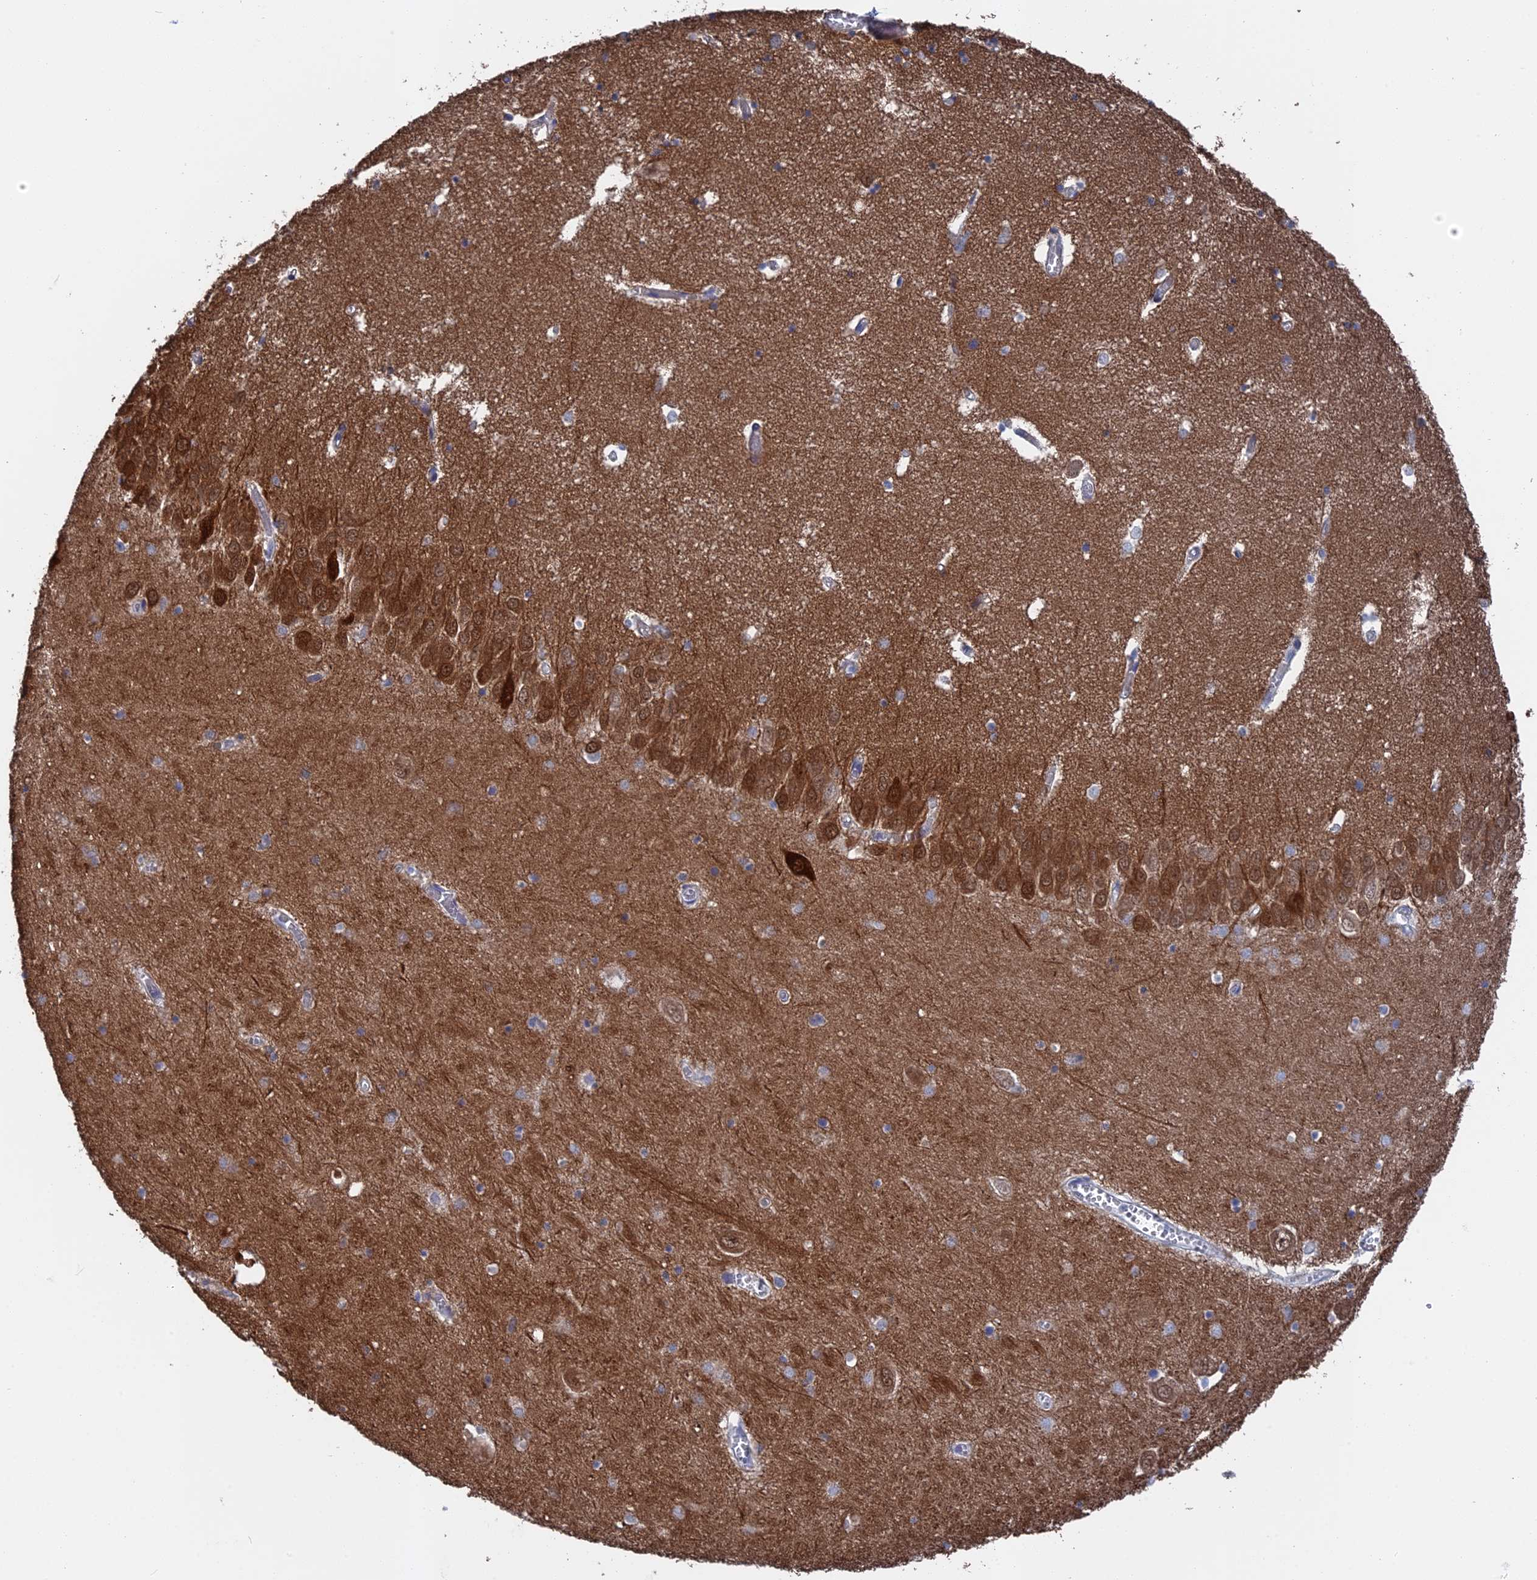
{"staining": {"intensity": "weak", "quantity": "<25%", "location": "cytoplasmic/membranous"}, "tissue": "hippocampus", "cell_type": "Glial cells", "image_type": "normal", "snomed": [{"axis": "morphology", "description": "Normal tissue, NOS"}, {"axis": "topography", "description": "Hippocampus"}], "caption": "Immunohistochemistry (IHC) photomicrograph of normal hippocampus stained for a protein (brown), which demonstrates no staining in glial cells.", "gene": "TMEM161A", "patient": {"sex": "male", "age": 70}}